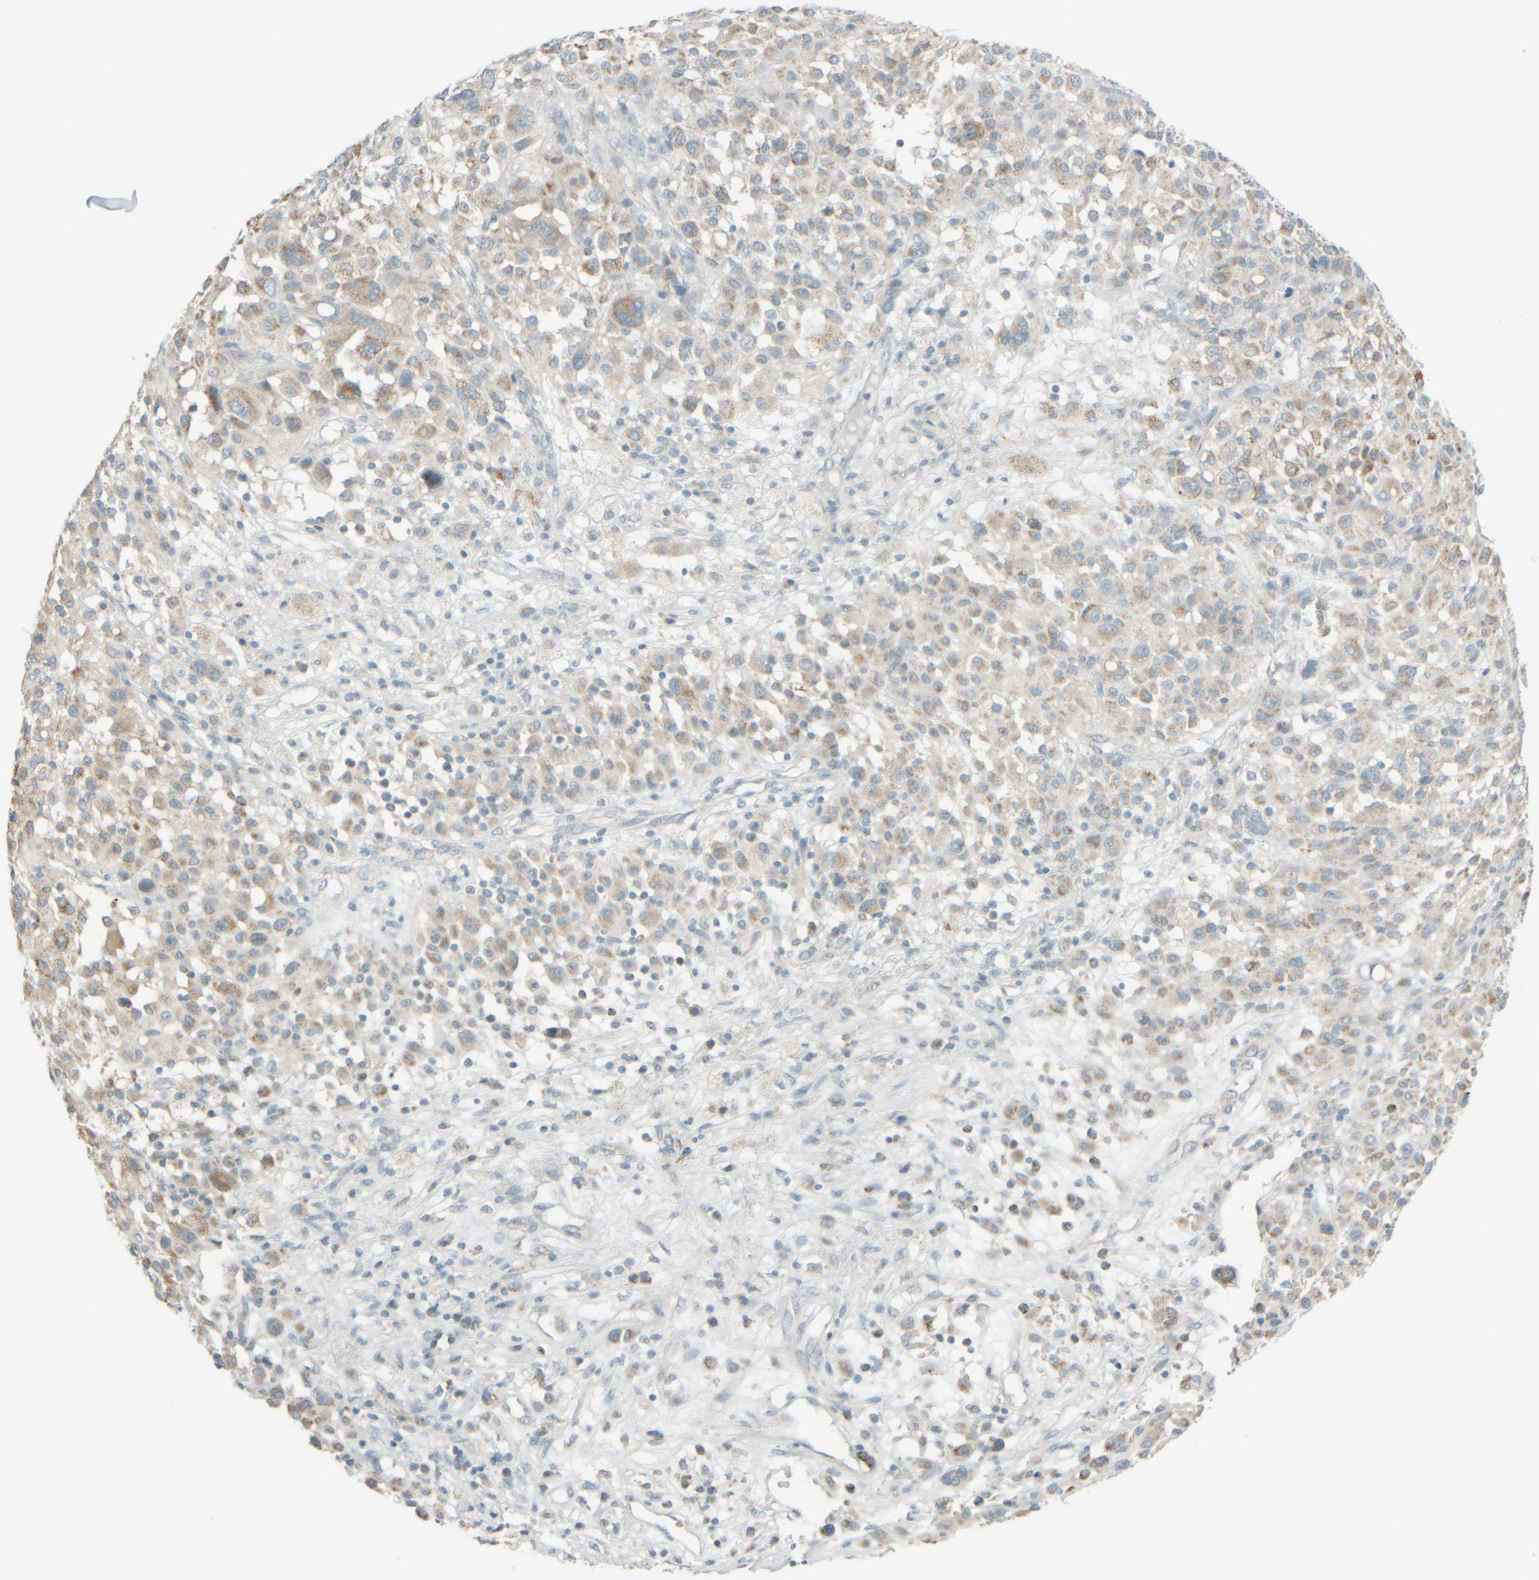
{"staining": {"intensity": "weak", "quantity": ">75%", "location": "cytoplasmic/membranous"}, "tissue": "melanoma", "cell_type": "Tumor cells", "image_type": "cancer", "snomed": [{"axis": "morphology", "description": "Malignant melanoma, Metastatic site"}, {"axis": "topography", "description": "Skin"}], "caption": "Protein expression analysis of malignant melanoma (metastatic site) reveals weak cytoplasmic/membranous staining in about >75% of tumor cells.", "gene": "PTGES3L-AARSD1", "patient": {"sex": "female", "age": 74}}